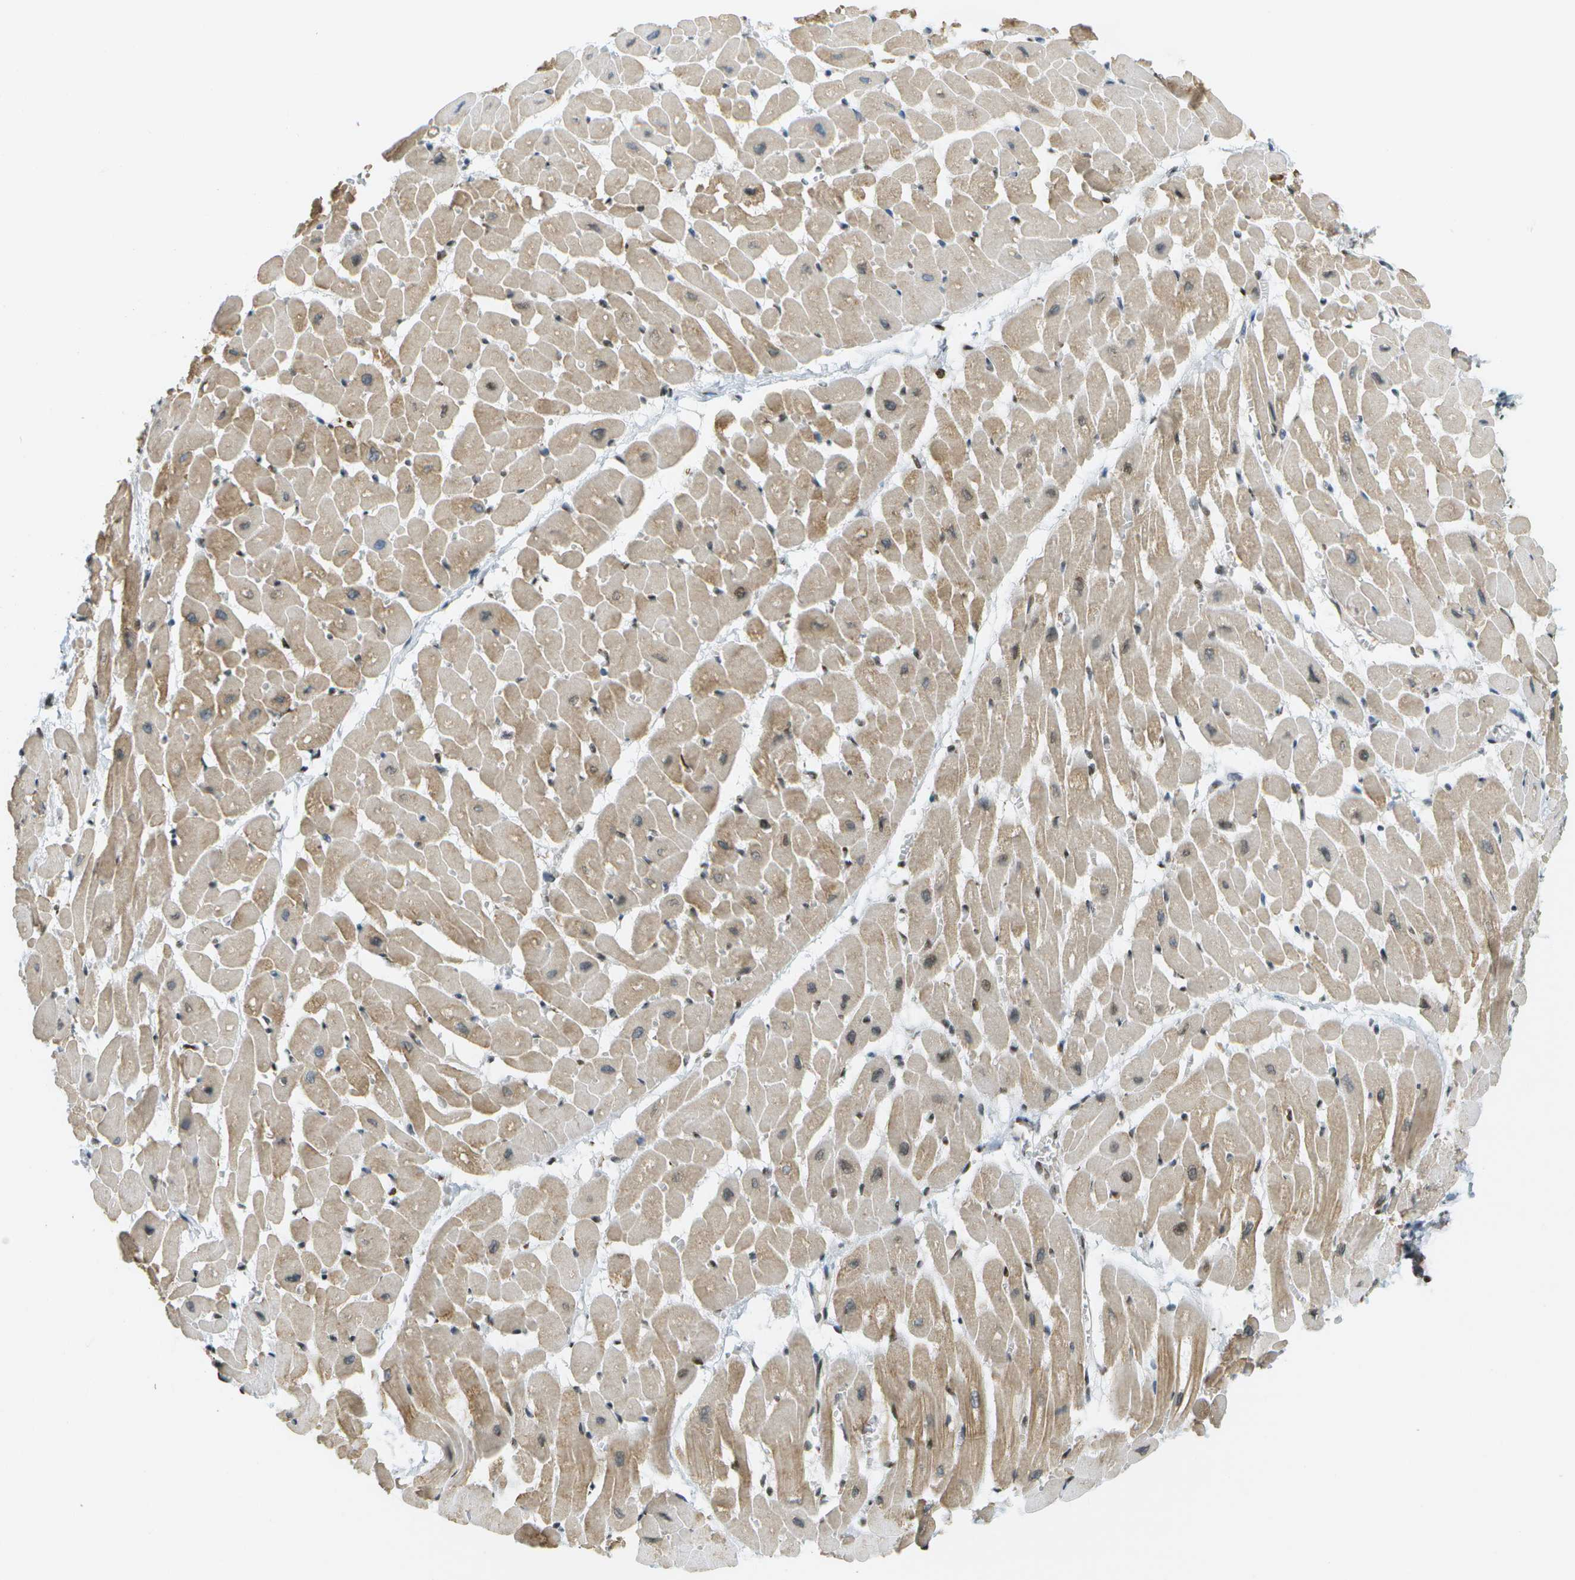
{"staining": {"intensity": "moderate", "quantity": ">75%", "location": "cytoplasmic/membranous"}, "tissue": "heart muscle", "cell_type": "Cardiomyocytes", "image_type": "normal", "snomed": [{"axis": "morphology", "description": "Normal tissue, NOS"}, {"axis": "topography", "description": "Heart"}], "caption": "DAB immunohistochemical staining of unremarkable heart muscle exhibits moderate cytoplasmic/membranous protein expression in approximately >75% of cardiomyocytes.", "gene": "EVC", "patient": {"sex": "male", "age": 45}}